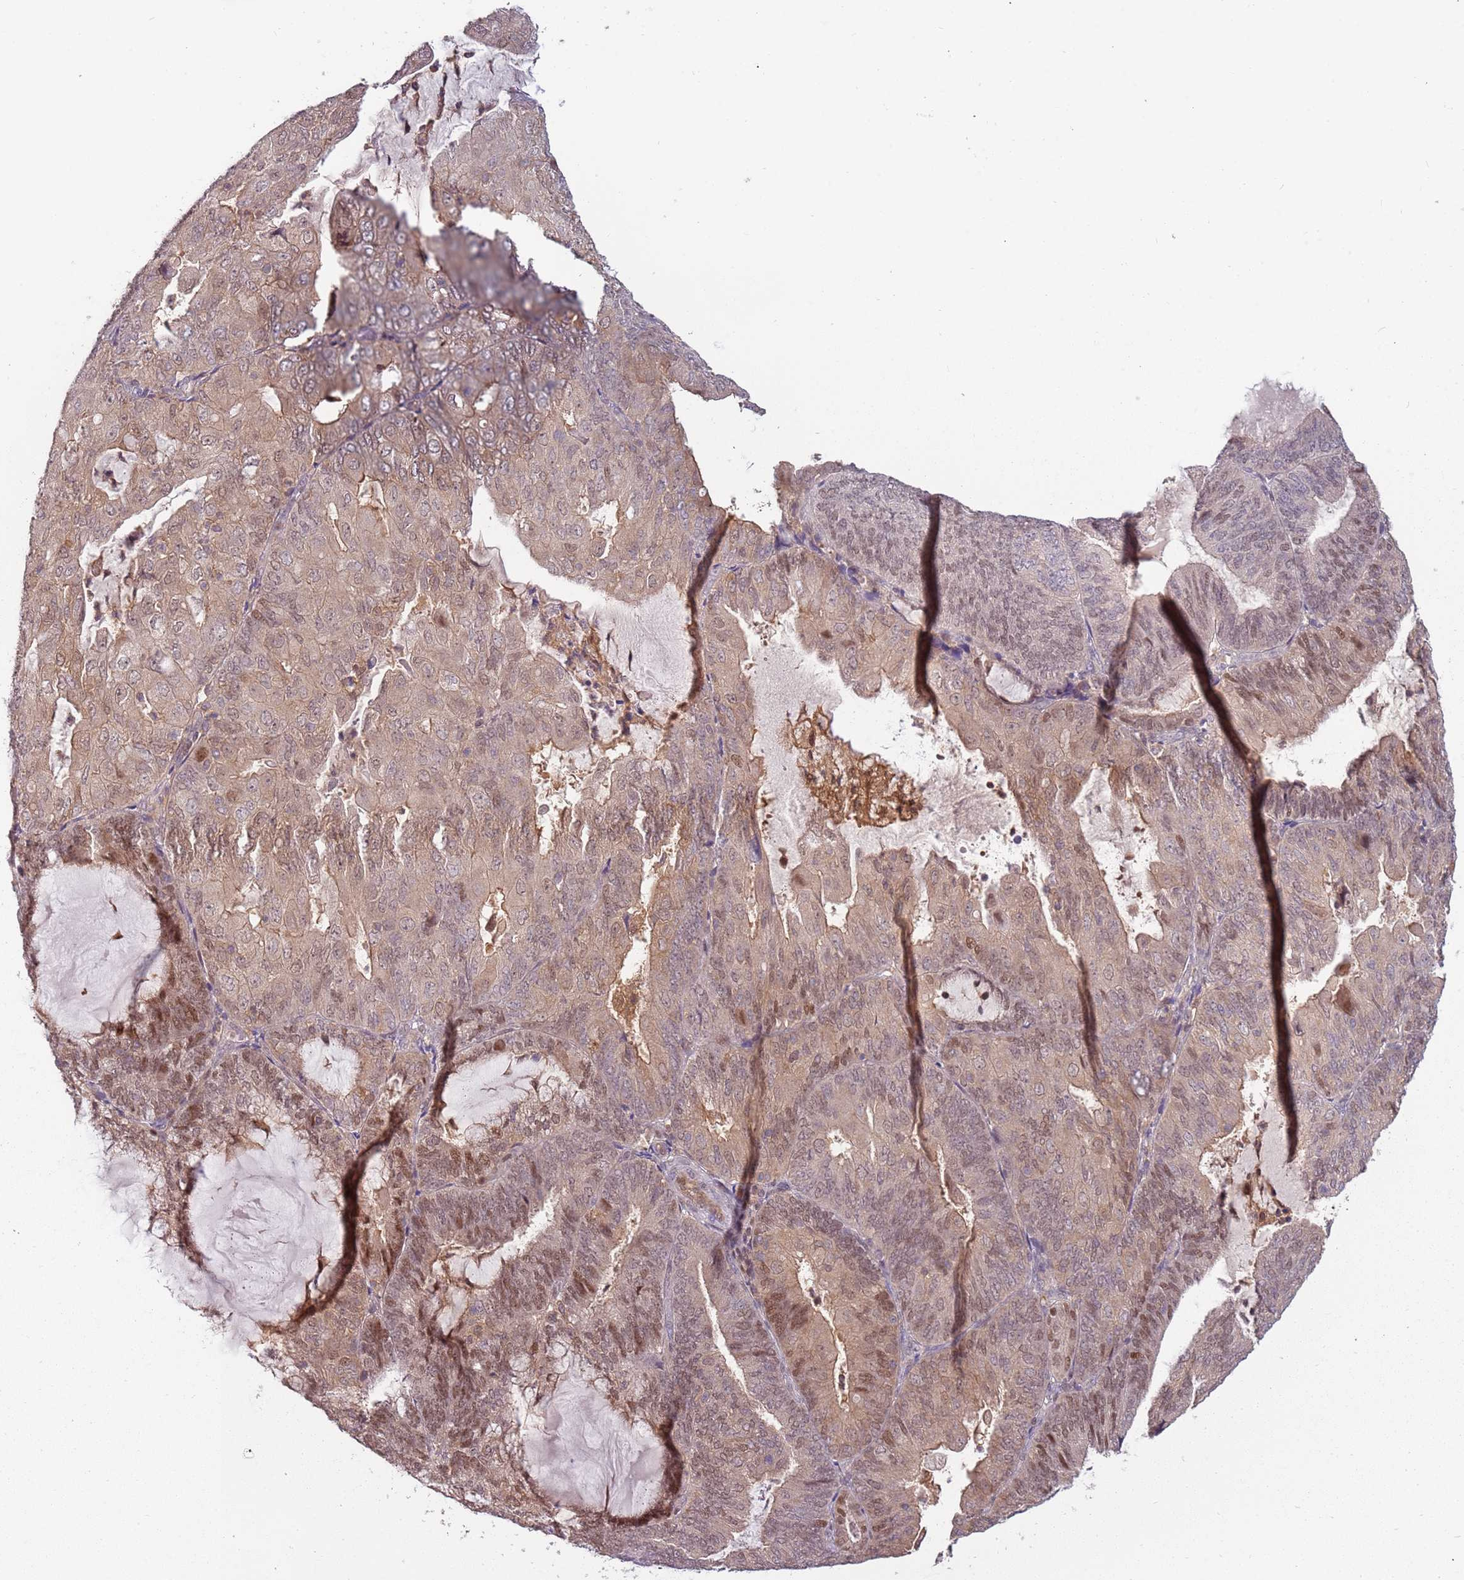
{"staining": {"intensity": "moderate", "quantity": ">75%", "location": "nuclear"}, "tissue": "endometrial cancer", "cell_type": "Tumor cells", "image_type": "cancer", "snomed": [{"axis": "morphology", "description": "Adenocarcinoma, NOS"}, {"axis": "topography", "description": "Endometrium"}], "caption": "Endometrial cancer (adenocarcinoma) stained with IHC shows moderate nuclear expression in approximately >75% of tumor cells.", "gene": "GSTO2", "patient": {"sex": "female", "age": 81}}